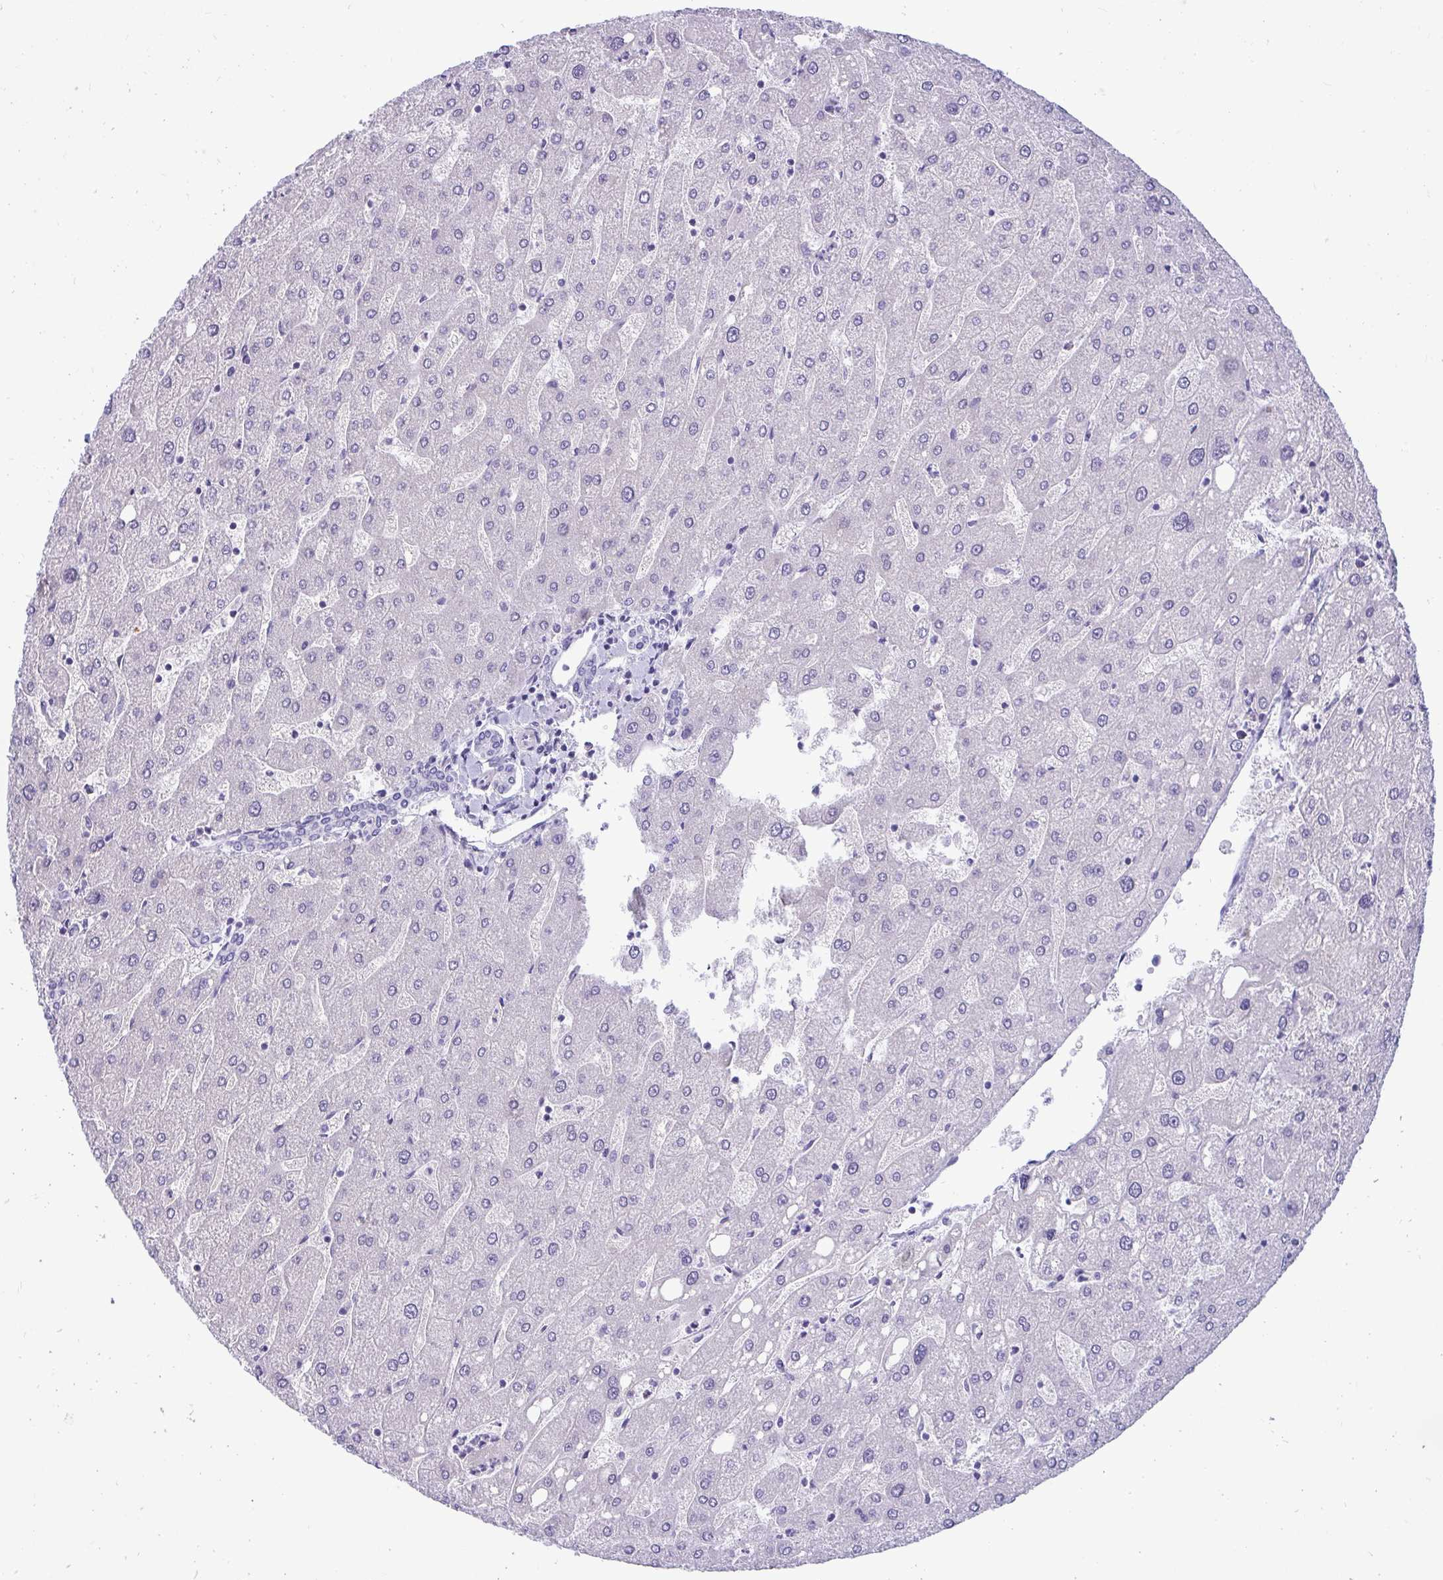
{"staining": {"intensity": "negative", "quantity": "none", "location": "none"}, "tissue": "liver", "cell_type": "Cholangiocytes", "image_type": "normal", "snomed": [{"axis": "morphology", "description": "Normal tissue, NOS"}, {"axis": "topography", "description": "Liver"}], "caption": "Immunohistochemical staining of normal liver displays no significant expression in cholangiocytes.", "gene": "TSBP1", "patient": {"sex": "male", "age": 67}}